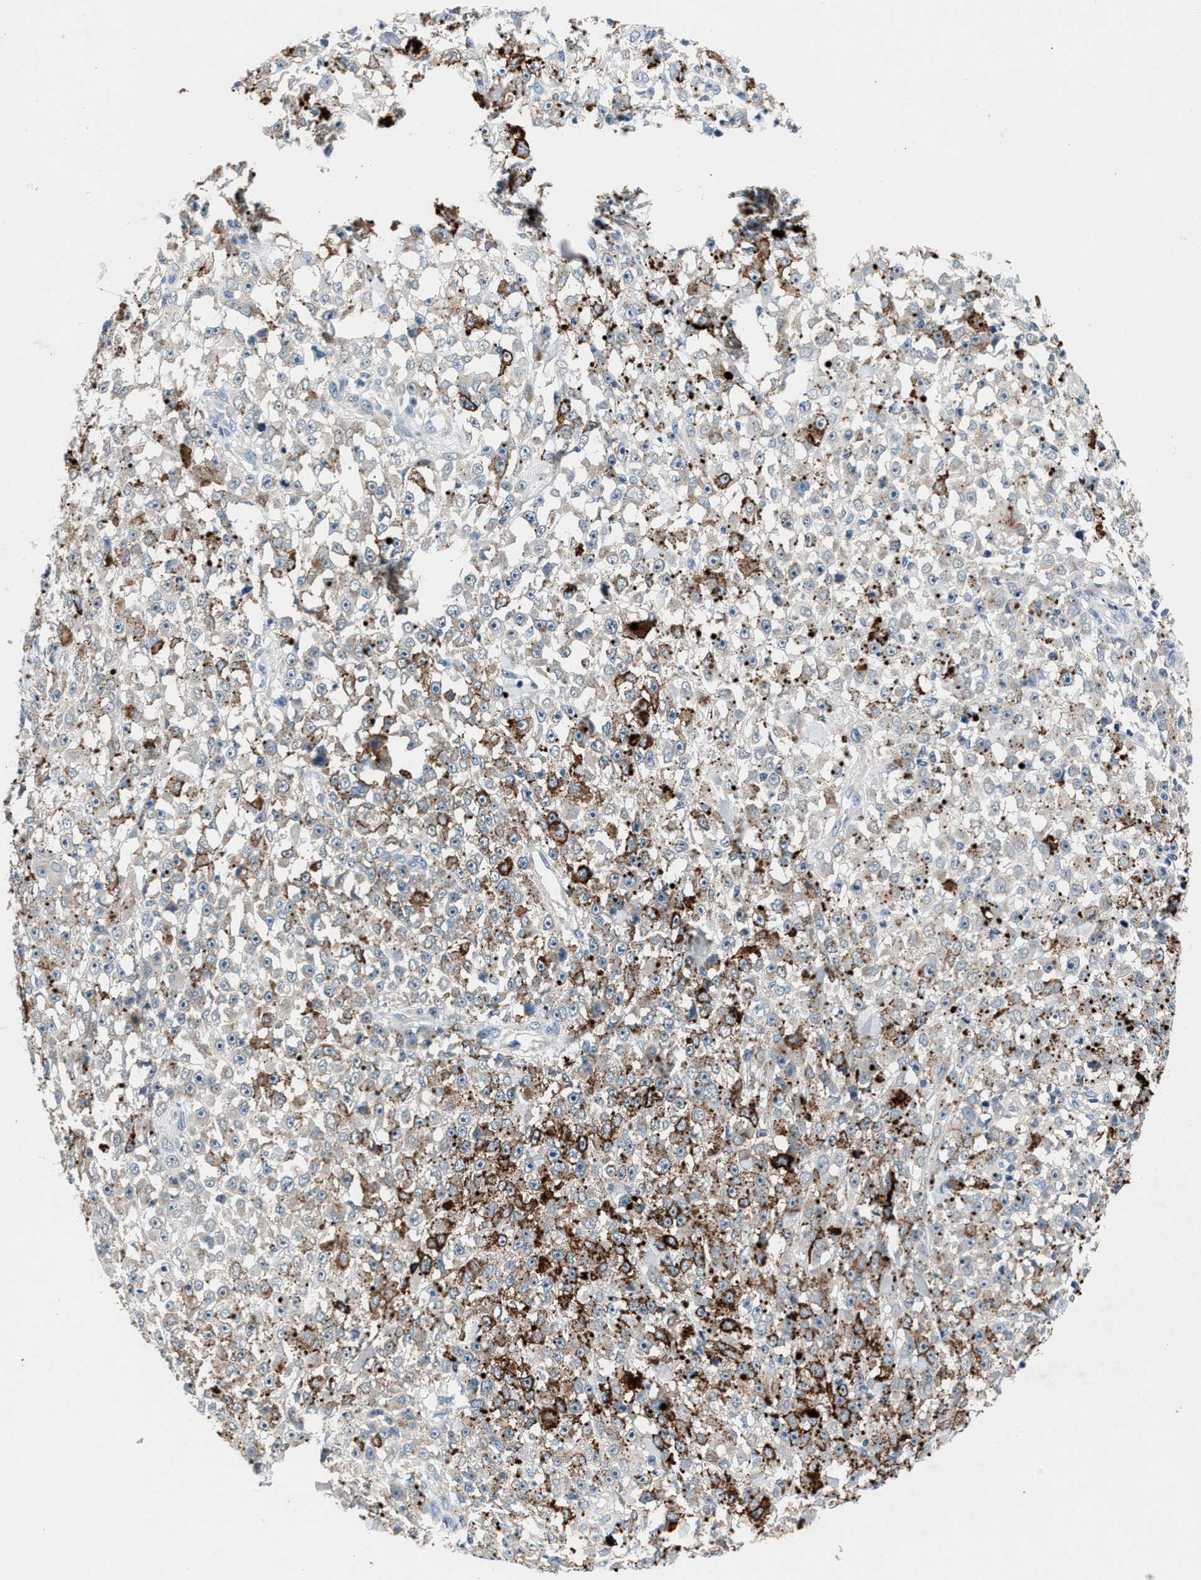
{"staining": {"intensity": "negative", "quantity": "none", "location": "none"}, "tissue": "melanoma", "cell_type": "Tumor cells", "image_type": "cancer", "snomed": [{"axis": "morphology", "description": "Malignant melanoma, NOS"}, {"axis": "topography", "description": "Skin"}], "caption": "Immunohistochemical staining of melanoma demonstrates no significant positivity in tumor cells.", "gene": "DENND6B", "patient": {"sex": "female", "age": 82}}